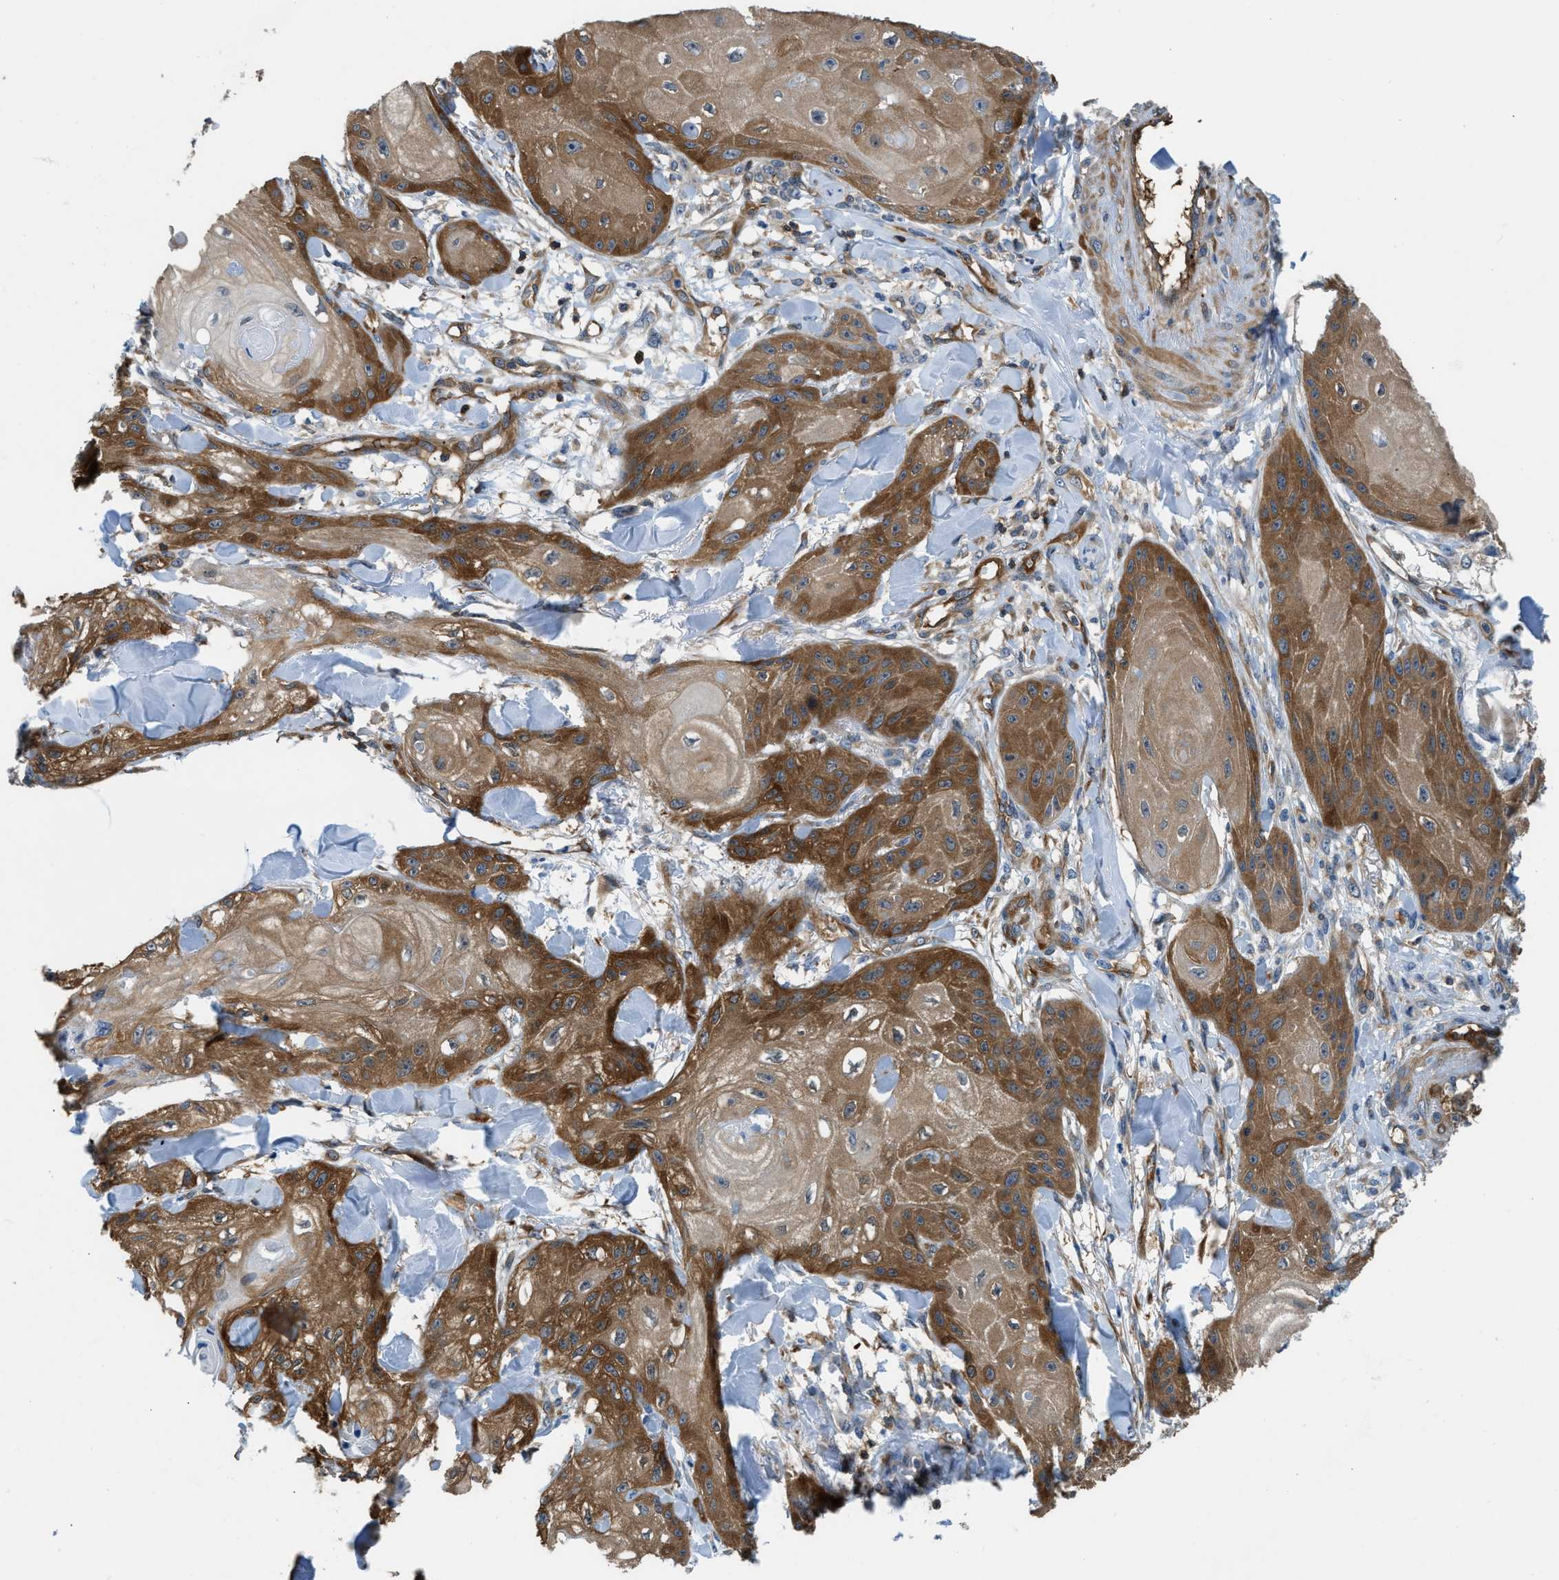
{"staining": {"intensity": "strong", "quantity": "25%-75%", "location": "cytoplasmic/membranous"}, "tissue": "skin cancer", "cell_type": "Tumor cells", "image_type": "cancer", "snomed": [{"axis": "morphology", "description": "Squamous cell carcinoma, NOS"}, {"axis": "topography", "description": "Skin"}], "caption": "Tumor cells show high levels of strong cytoplasmic/membranous staining in approximately 25%-75% of cells in skin cancer. The protein is shown in brown color, while the nuclei are stained blue.", "gene": "PFKP", "patient": {"sex": "male", "age": 74}}